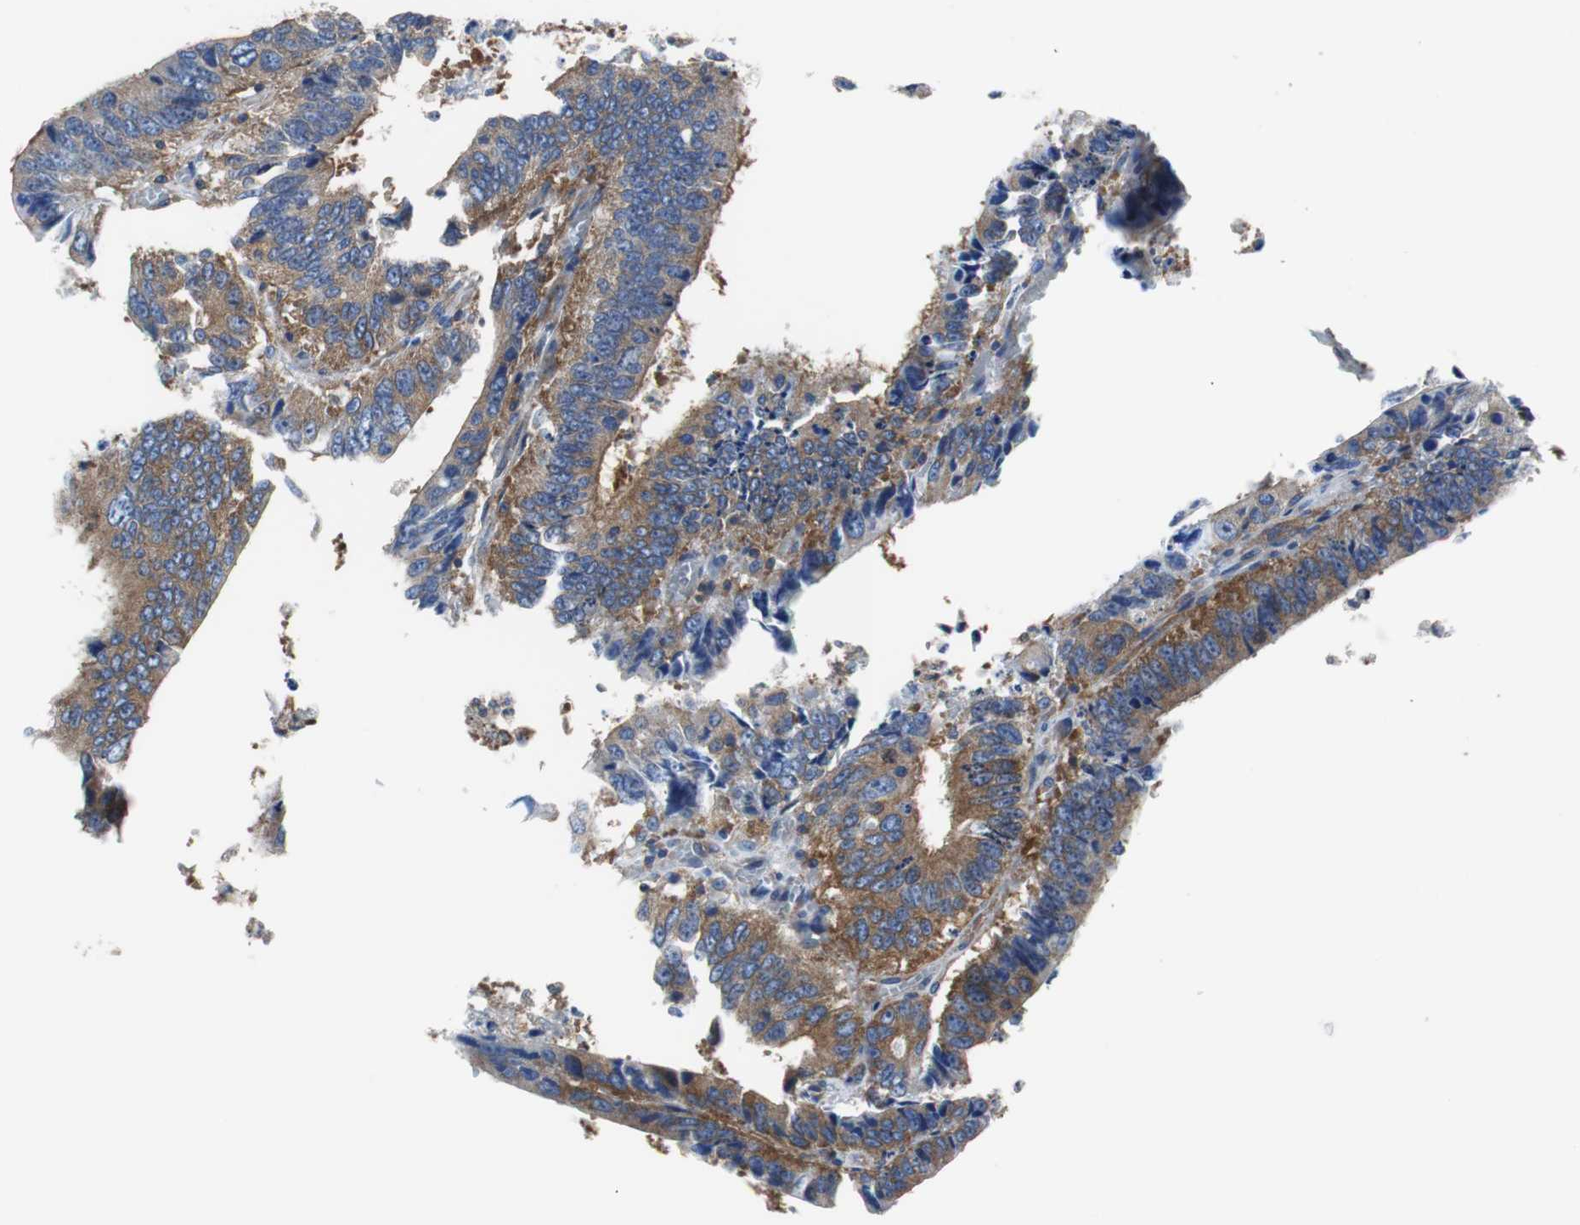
{"staining": {"intensity": "moderate", "quantity": ">75%", "location": "cytoplasmic/membranous"}, "tissue": "colorectal cancer", "cell_type": "Tumor cells", "image_type": "cancer", "snomed": [{"axis": "morphology", "description": "Adenocarcinoma, NOS"}, {"axis": "topography", "description": "Colon"}], "caption": "Human colorectal adenocarcinoma stained with a protein marker shows moderate staining in tumor cells.", "gene": "BRAF", "patient": {"sex": "male", "age": 72}}